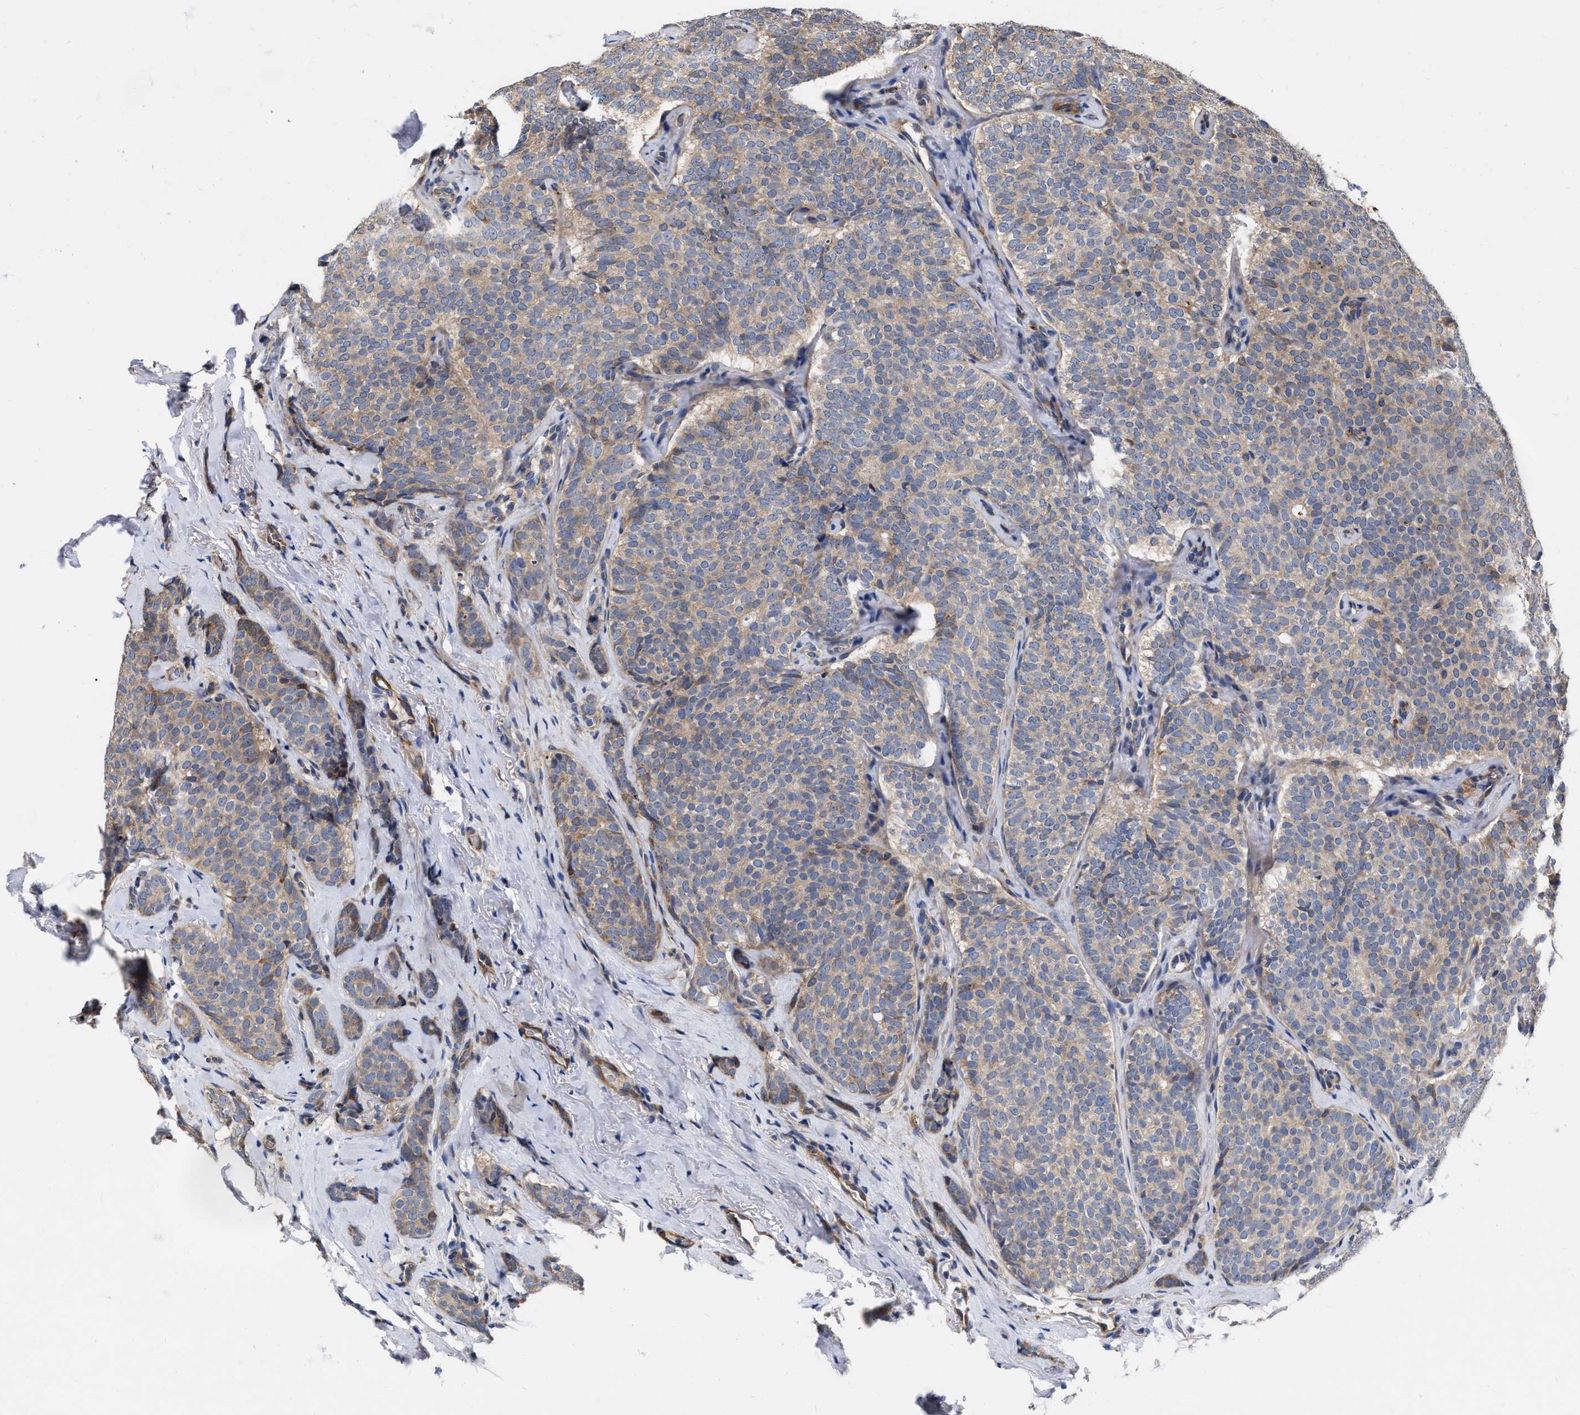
{"staining": {"intensity": "moderate", "quantity": "25%-75%", "location": "cytoplasmic/membranous"}, "tissue": "breast cancer", "cell_type": "Tumor cells", "image_type": "cancer", "snomed": [{"axis": "morphology", "description": "Lobular carcinoma"}, {"axis": "topography", "description": "Skin"}, {"axis": "topography", "description": "Breast"}], "caption": "This is a micrograph of immunohistochemistry staining of breast cancer, which shows moderate positivity in the cytoplasmic/membranous of tumor cells.", "gene": "MLST8", "patient": {"sex": "female", "age": 46}}